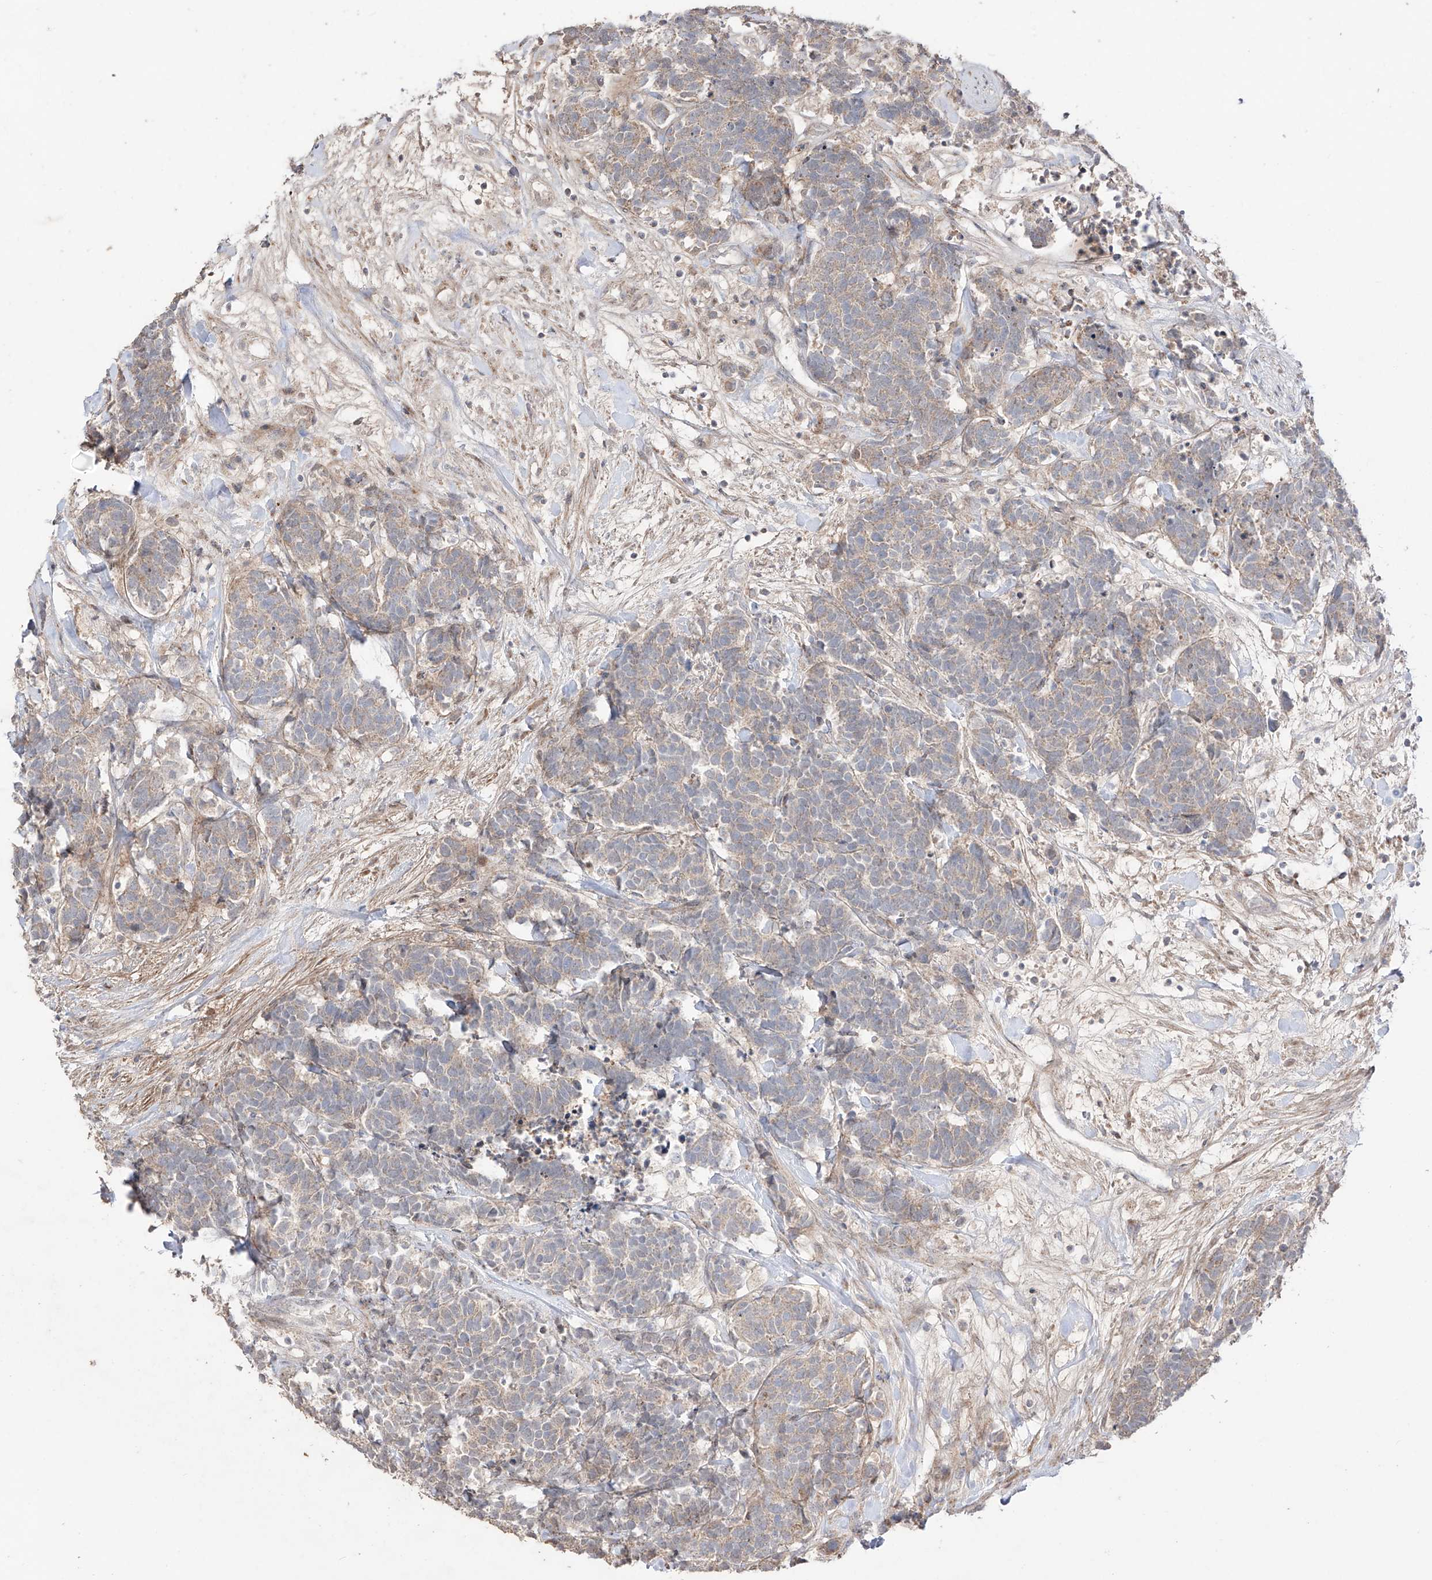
{"staining": {"intensity": "weak", "quantity": "<25%", "location": "cytoplasmic/membranous"}, "tissue": "carcinoid", "cell_type": "Tumor cells", "image_type": "cancer", "snomed": [{"axis": "morphology", "description": "Carcinoma, NOS"}, {"axis": "morphology", "description": "Carcinoid, malignant, NOS"}, {"axis": "topography", "description": "Urinary bladder"}], "caption": "Tumor cells show no significant protein positivity in carcinoid (malignant).", "gene": "YKT6", "patient": {"sex": "male", "age": 57}}